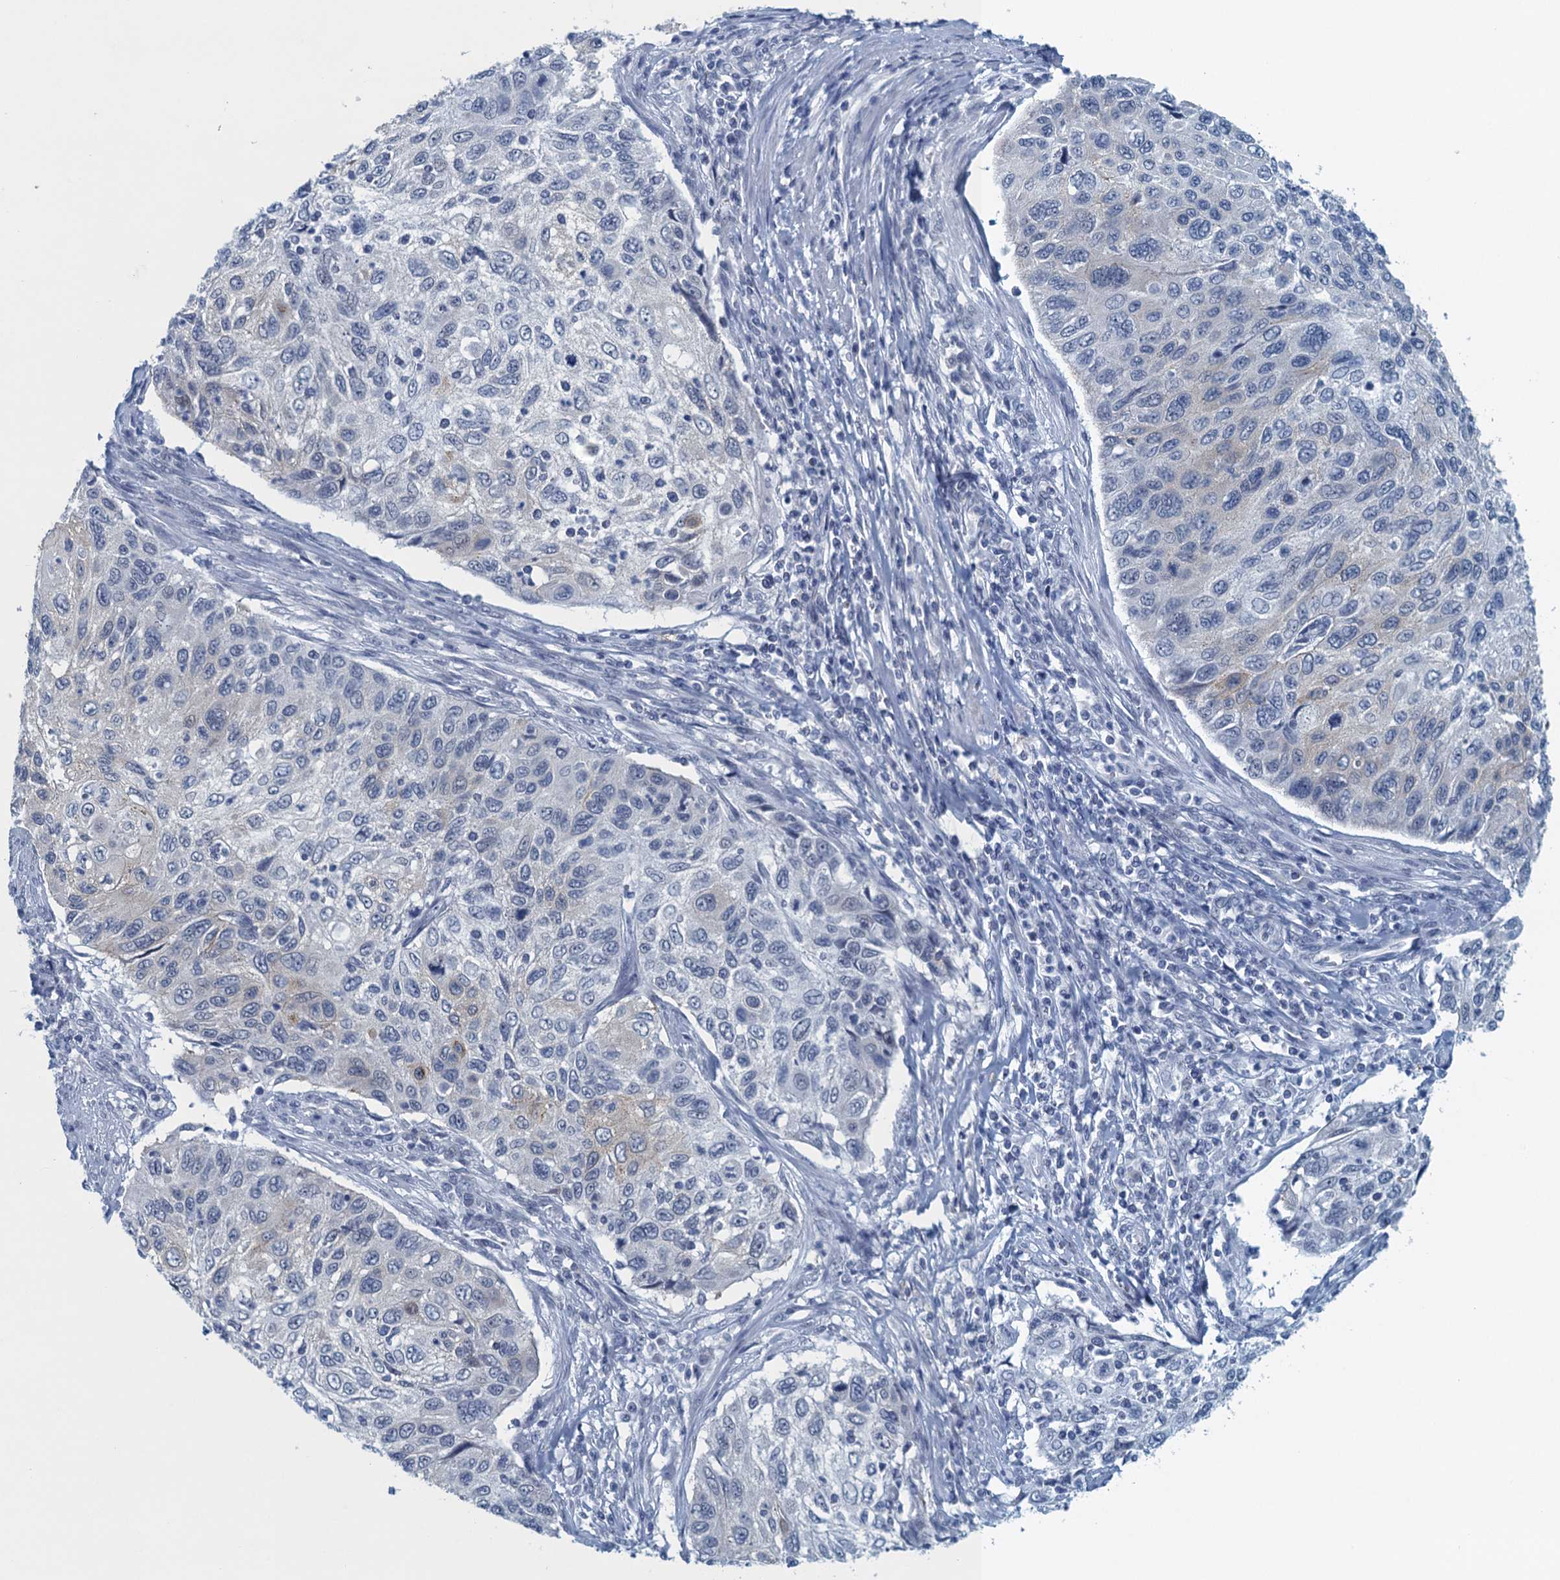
{"staining": {"intensity": "weak", "quantity": "<25%", "location": "cytoplasmic/membranous"}, "tissue": "cervical cancer", "cell_type": "Tumor cells", "image_type": "cancer", "snomed": [{"axis": "morphology", "description": "Squamous cell carcinoma, NOS"}, {"axis": "topography", "description": "Cervix"}], "caption": "High power microscopy histopathology image of an immunohistochemistry micrograph of cervical cancer (squamous cell carcinoma), revealing no significant staining in tumor cells. (DAB immunohistochemistry visualized using brightfield microscopy, high magnification).", "gene": "ENSG00000131152", "patient": {"sex": "female", "age": 70}}